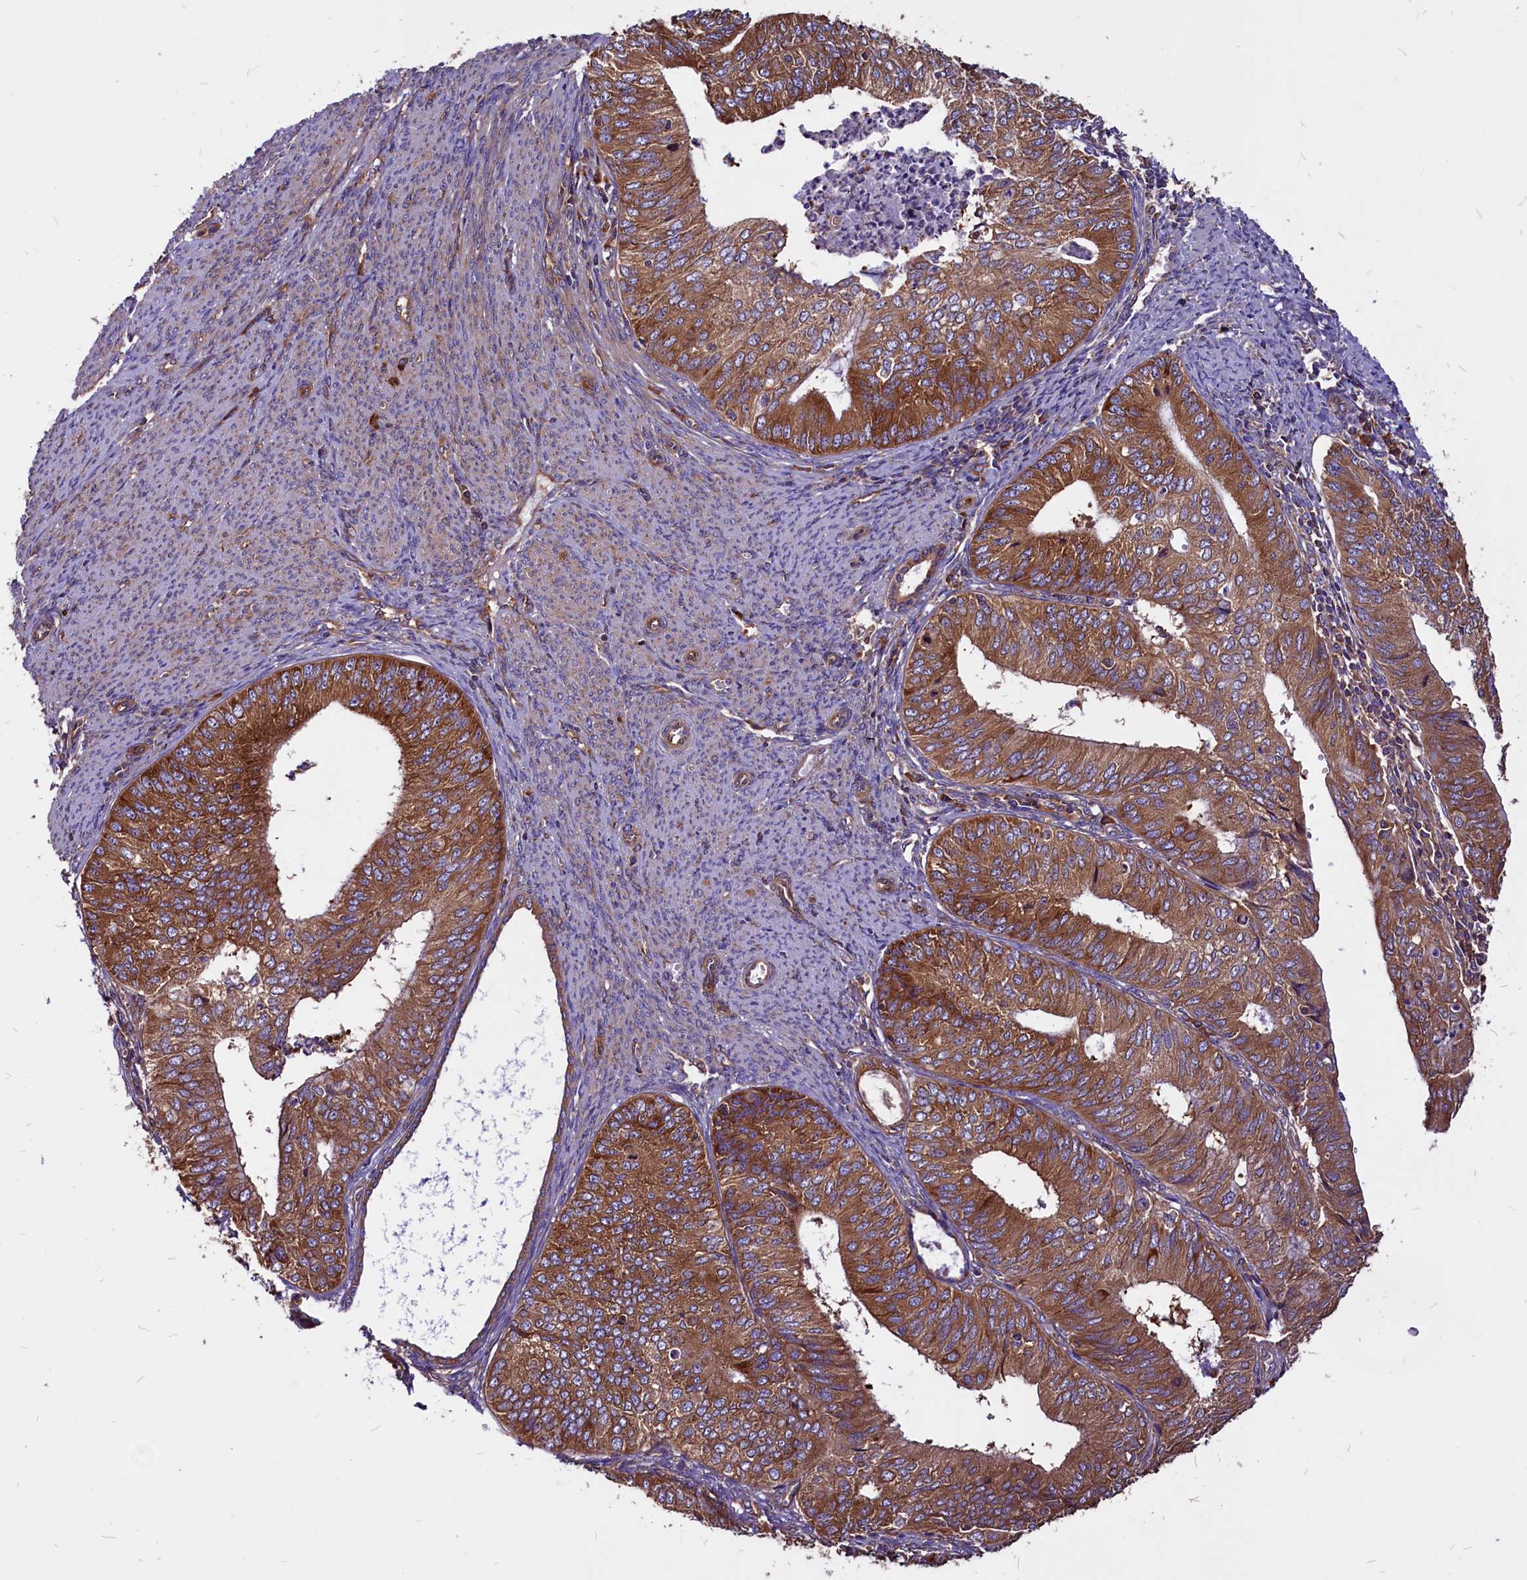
{"staining": {"intensity": "moderate", "quantity": ">75%", "location": "cytoplasmic/membranous"}, "tissue": "endometrial cancer", "cell_type": "Tumor cells", "image_type": "cancer", "snomed": [{"axis": "morphology", "description": "Adenocarcinoma, NOS"}, {"axis": "topography", "description": "Endometrium"}], "caption": "Immunohistochemical staining of human endometrial cancer (adenocarcinoma) displays medium levels of moderate cytoplasmic/membranous expression in about >75% of tumor cells. The staining was performed using DAB to visualize the protein expression in brown, while the nuclei were stained in blue with hematoxylin (Magnification: 20x).", "gene": "EIF3G", "patient": {"sex": "female", "age": 68}}